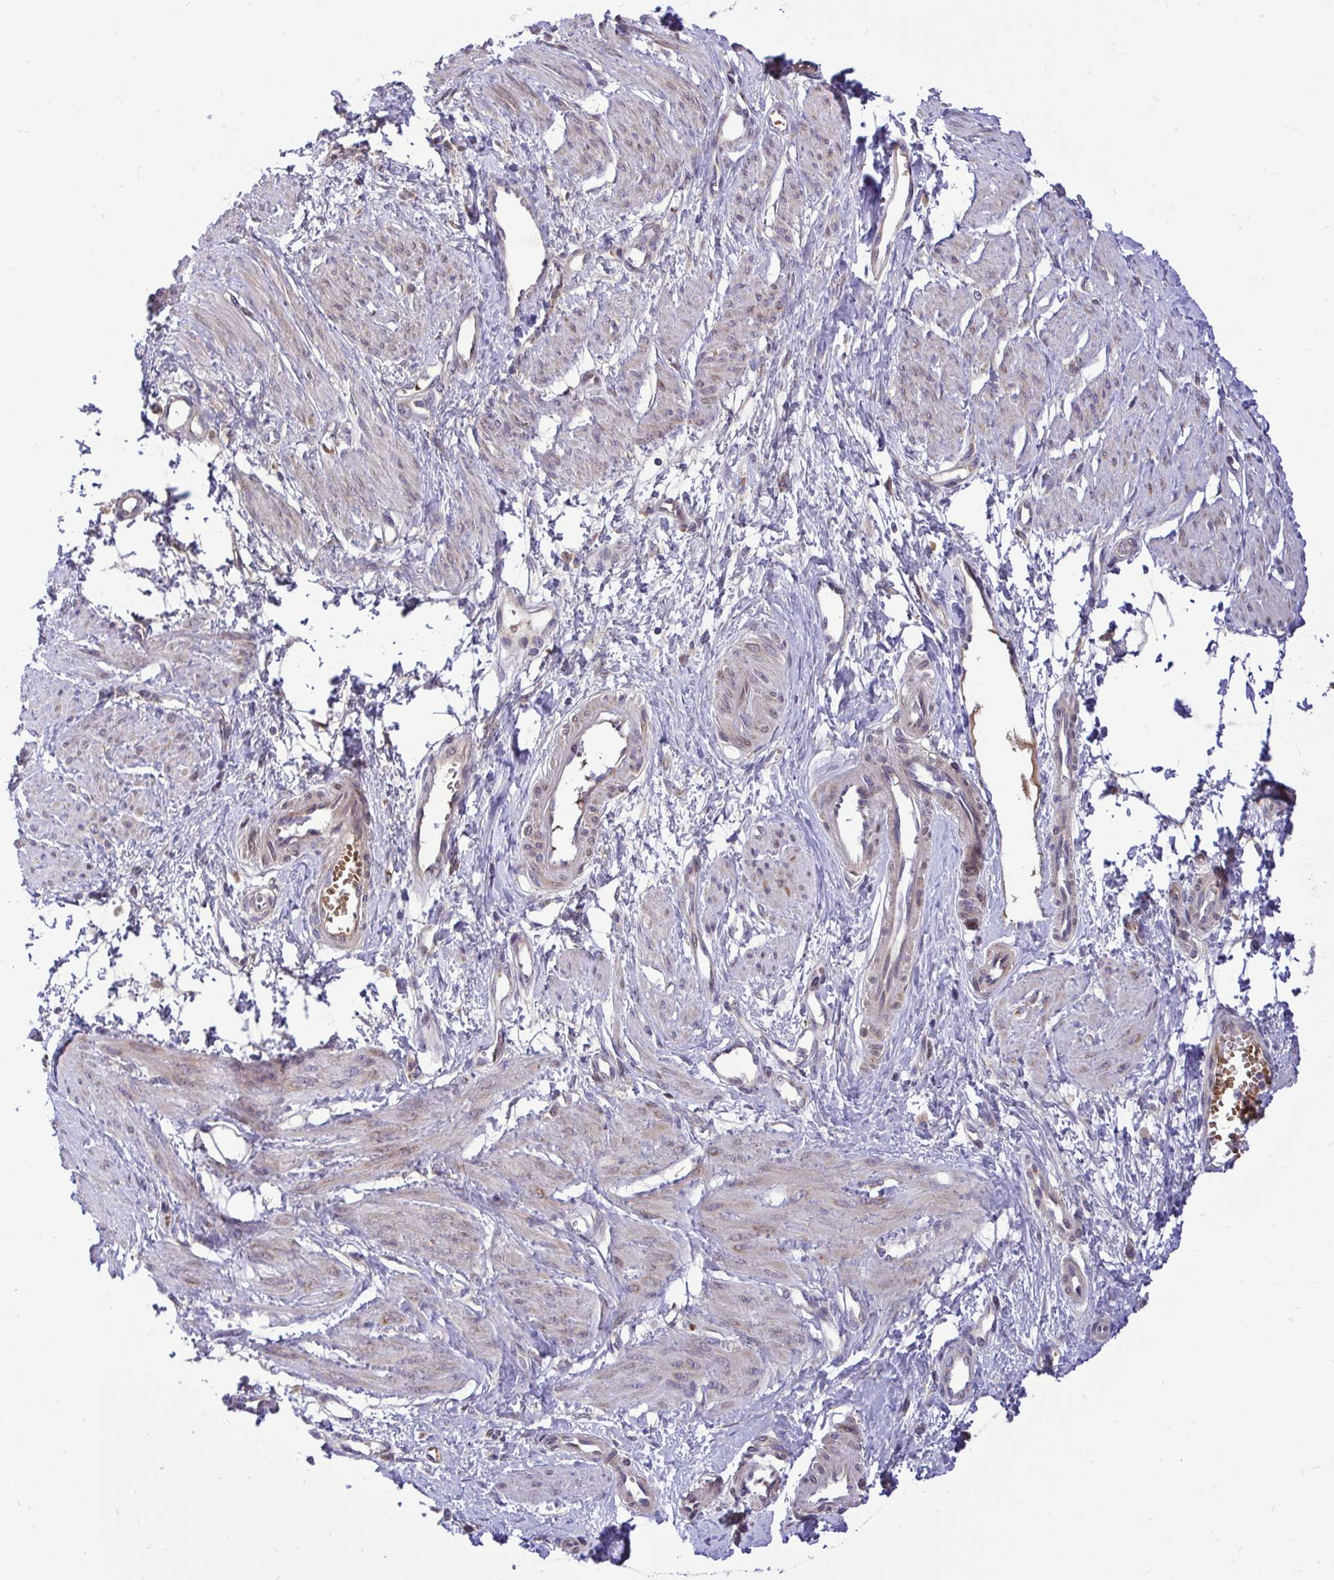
{"staining": {"intensity": "weak", "quantity": "<25%", "location": "cytoplasmic/membranous"}, "tissue": "smooth muscle", "cell_type": "Smooth muscle cells", "image_type": "normal", "snomed": [{"axis": "morphology", "description": "Normal tissue, NOS"}, {"axis": "topography", "description": "Smooth muscle"}, {"axis": "topography", "description": "Uterus"}], "caption": "This histopathology image is of benign smooth muscle stained with immunohistochemistry to label a protein in brown with the nuclei are counter-stained blue. There is no positivity in smooth muscle cells.", "gene": "VTI1B", "patient": {"sex": "female", "age": 39}}